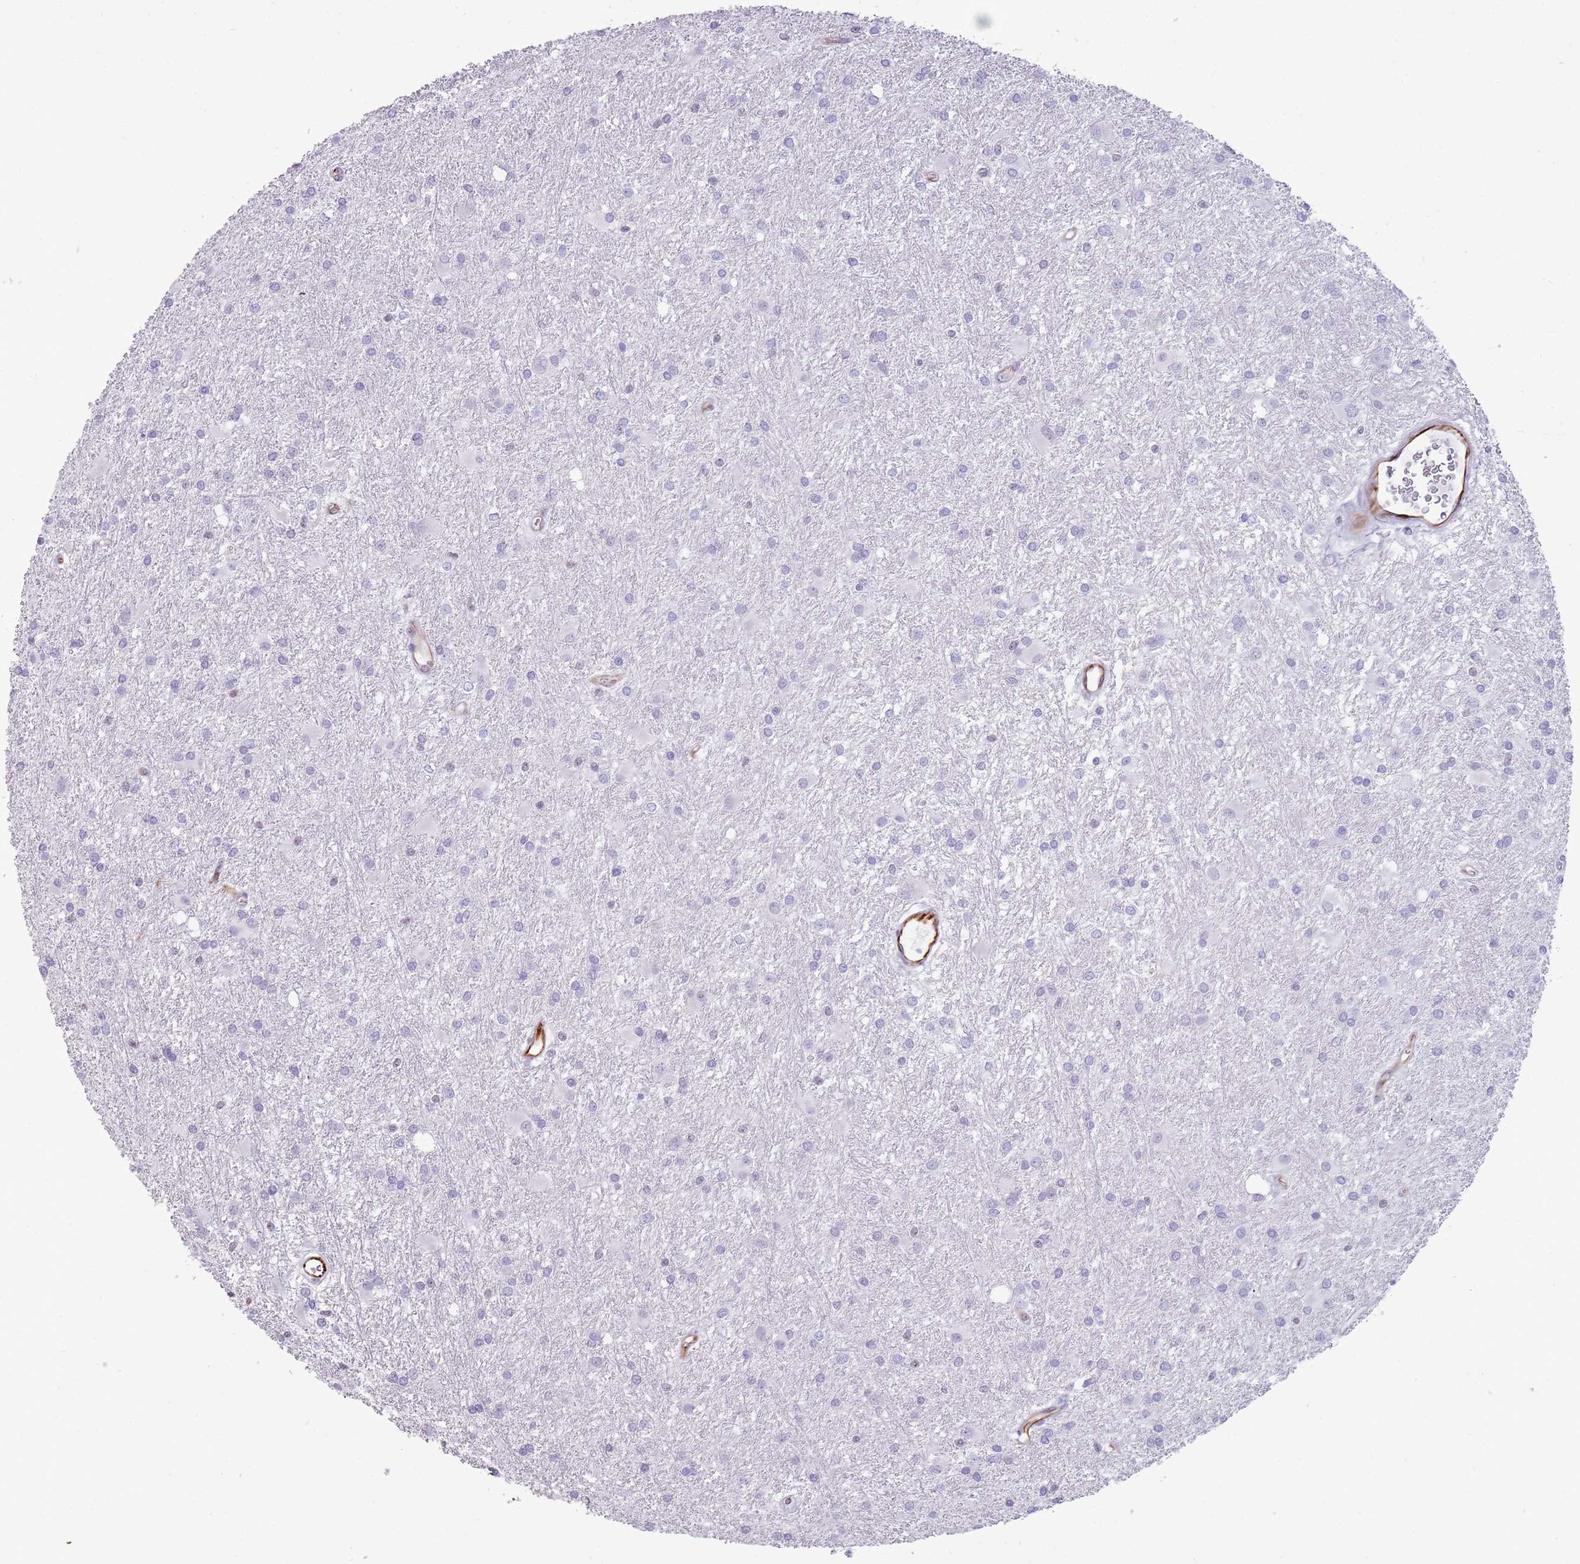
{"staining": {"intensity": "negative", "quantity": "none", "location": "none"}, "tissue": "glioma", "cell_type": "Tumor cells", "image_type": "cancer", "snomed": [{"axis": "morphology", "description": "Glioma, malignant, High grade"}, {"axis": "topography", "description": "Brain"}], "caption": "A micrograph of glioma stained for a protein displays no brown staining in tumor cells. Brightfield microscopy of immunohistochemistry (IHC) stained with DAB (3,3'-diaminobenzidine) (brown) and hematoxylin (blue), captured at high magnification.", "gene": "NBPF3", "patient": {"sex": "female", "age": 50}}